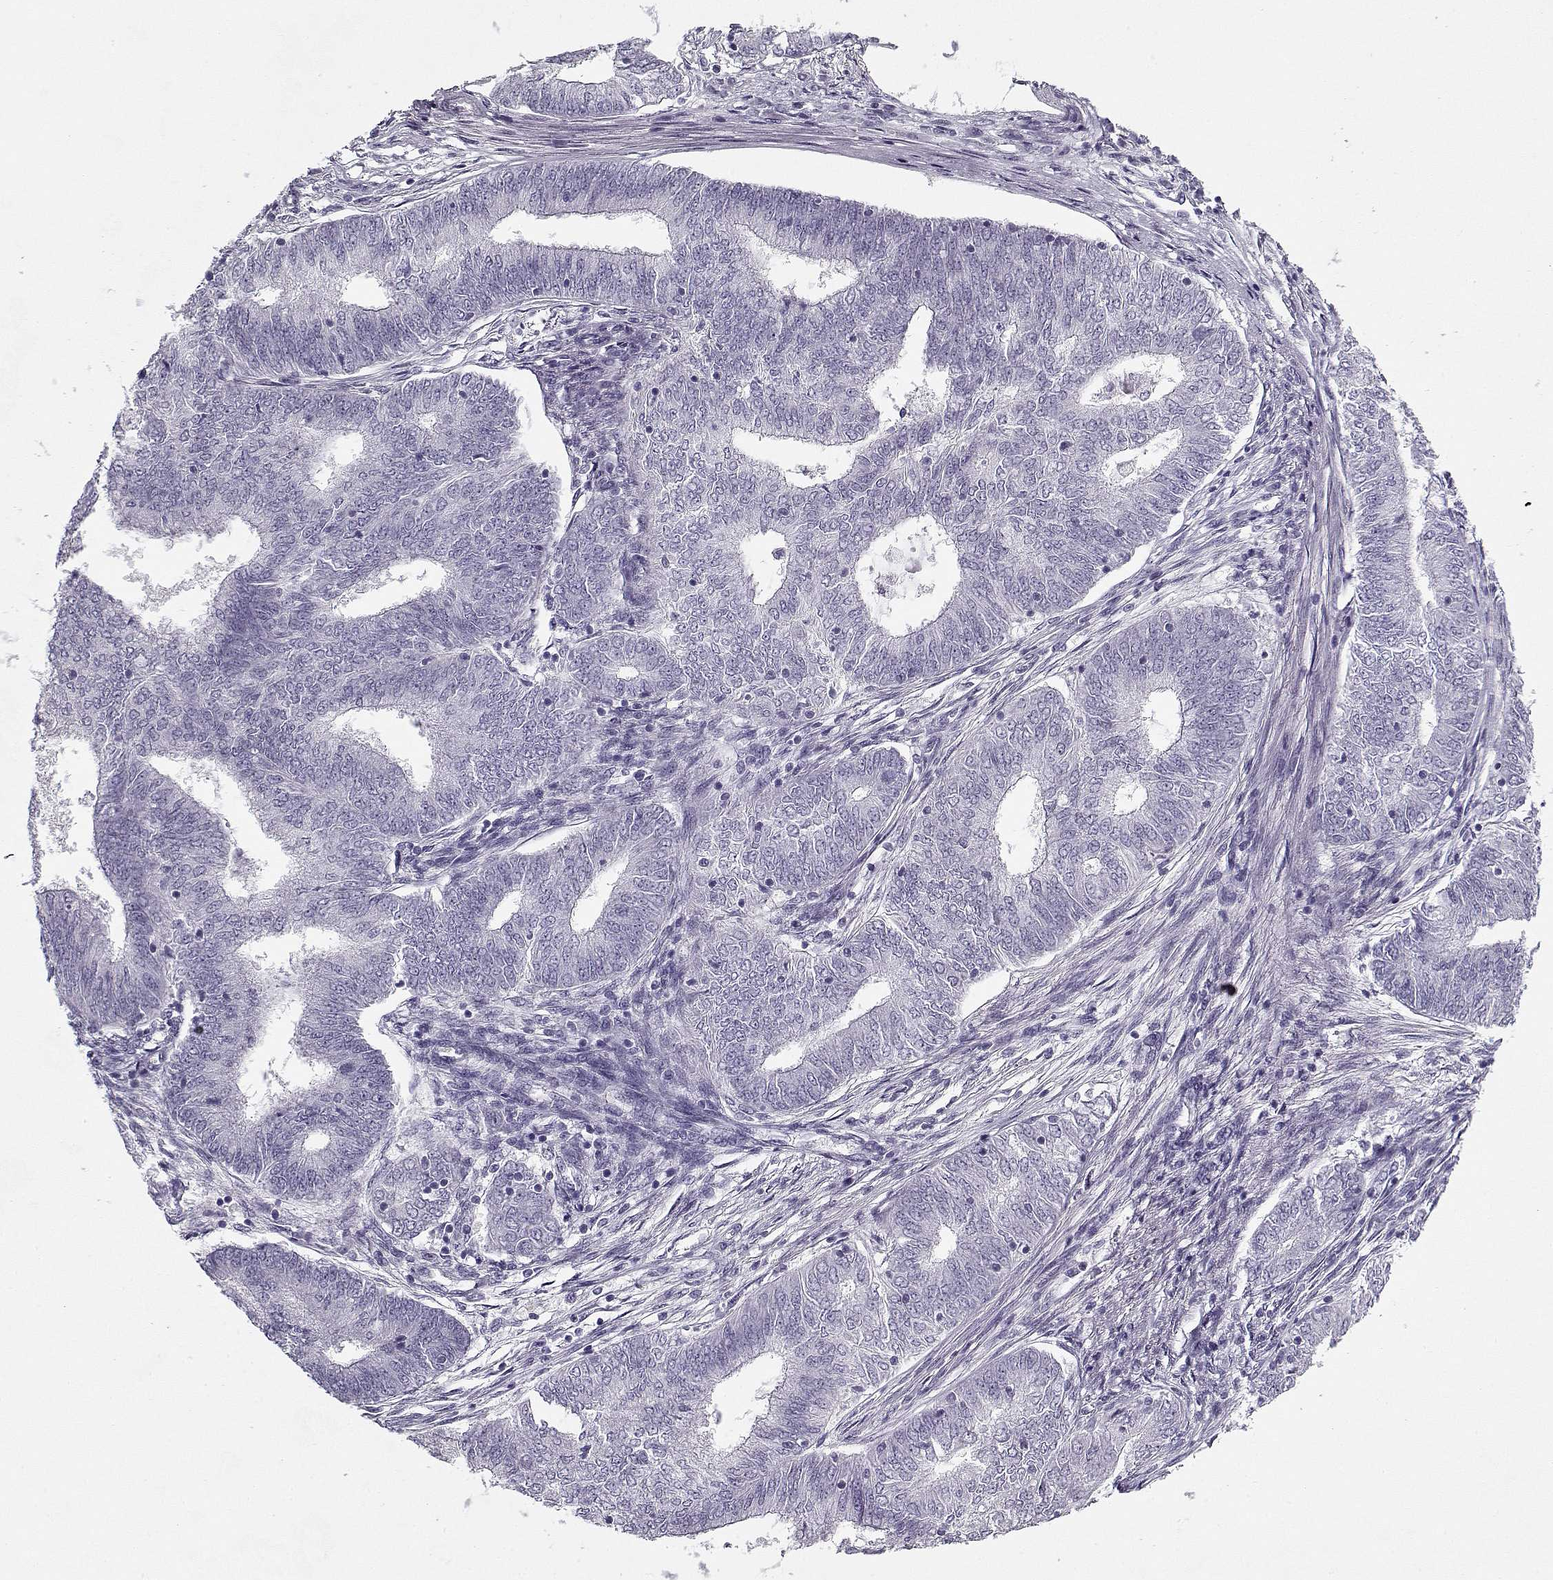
{"staining": {"intensity": "negative", "quantity": "none", "location": "none"}, "tissue": "endometrial cancer", "cell_type": "Tumor cells", "image_type": "cancer", "snomed": [{"axis": "morphology", "description": "Adenocarcinoma, NOS"}, {"axis": "topography", "description": "Endometrium"}], "caption": "Protein analysis of endometrial cancer (adenocarcinoma) demonstrates no significant positivity in tumor cells.", "gene": "CCDC136", "patient": {"sex": "female", "age": 62}}